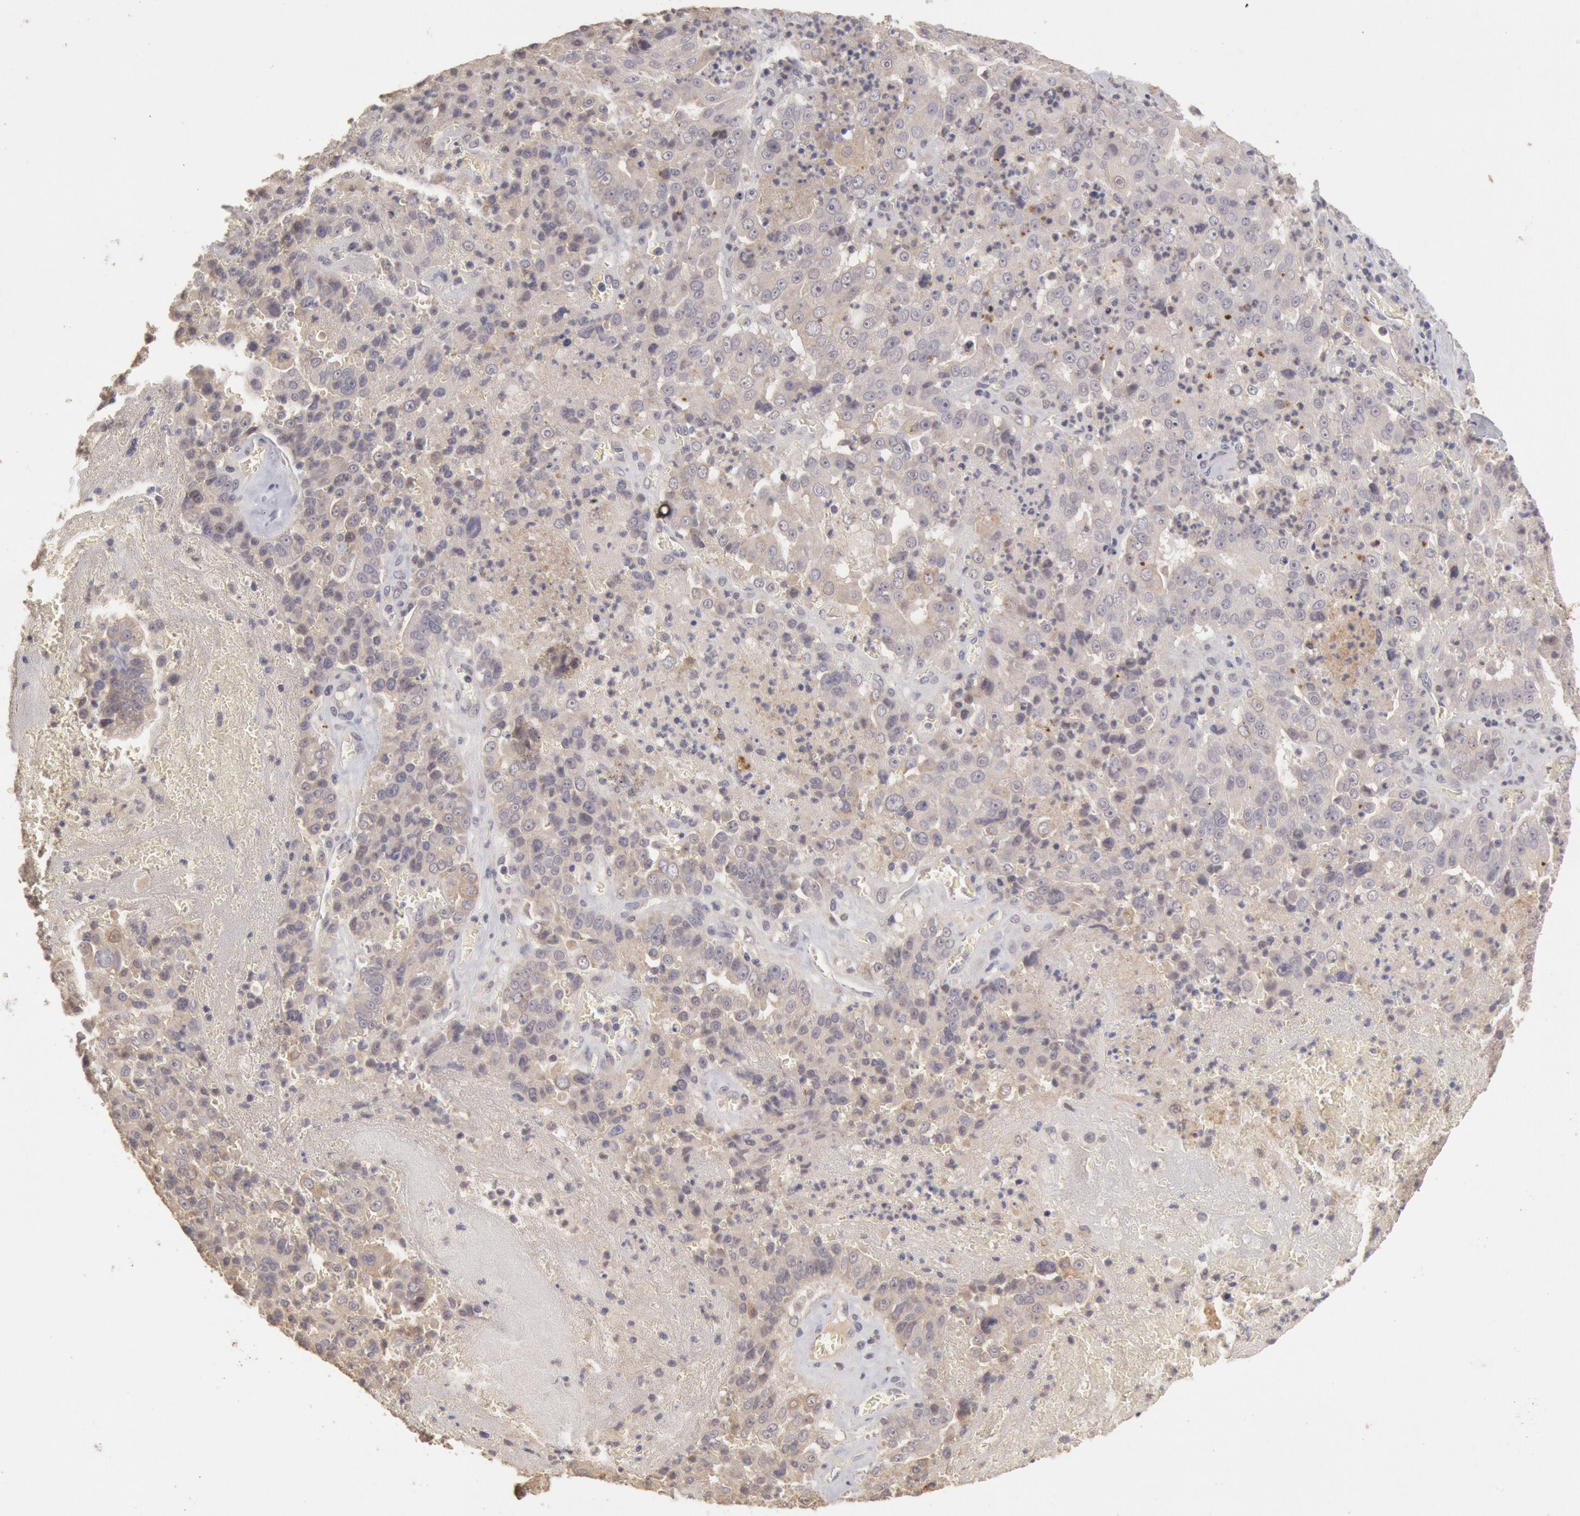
{"staining": {"intensity": "negative", "quantity": "none", "location": "none"}, "tissue": "liver cancer", "cell_type": "Tumor cells", "image_type": "cancer", "snomed": [{"axis": "morphology", "description": "Cholangiocarcinoma"}, {"axis": "topography", "description": "Liver"}], "caption": "This histopathology image is of cholangiocarcinoma (liver) stained with IHC to label a protein in brown with the nuclei are counter-stained blue. There is no expression in tumor cells.", "gene": "ZFP36L1", "patient": {"sex": "female", "age": 79}}